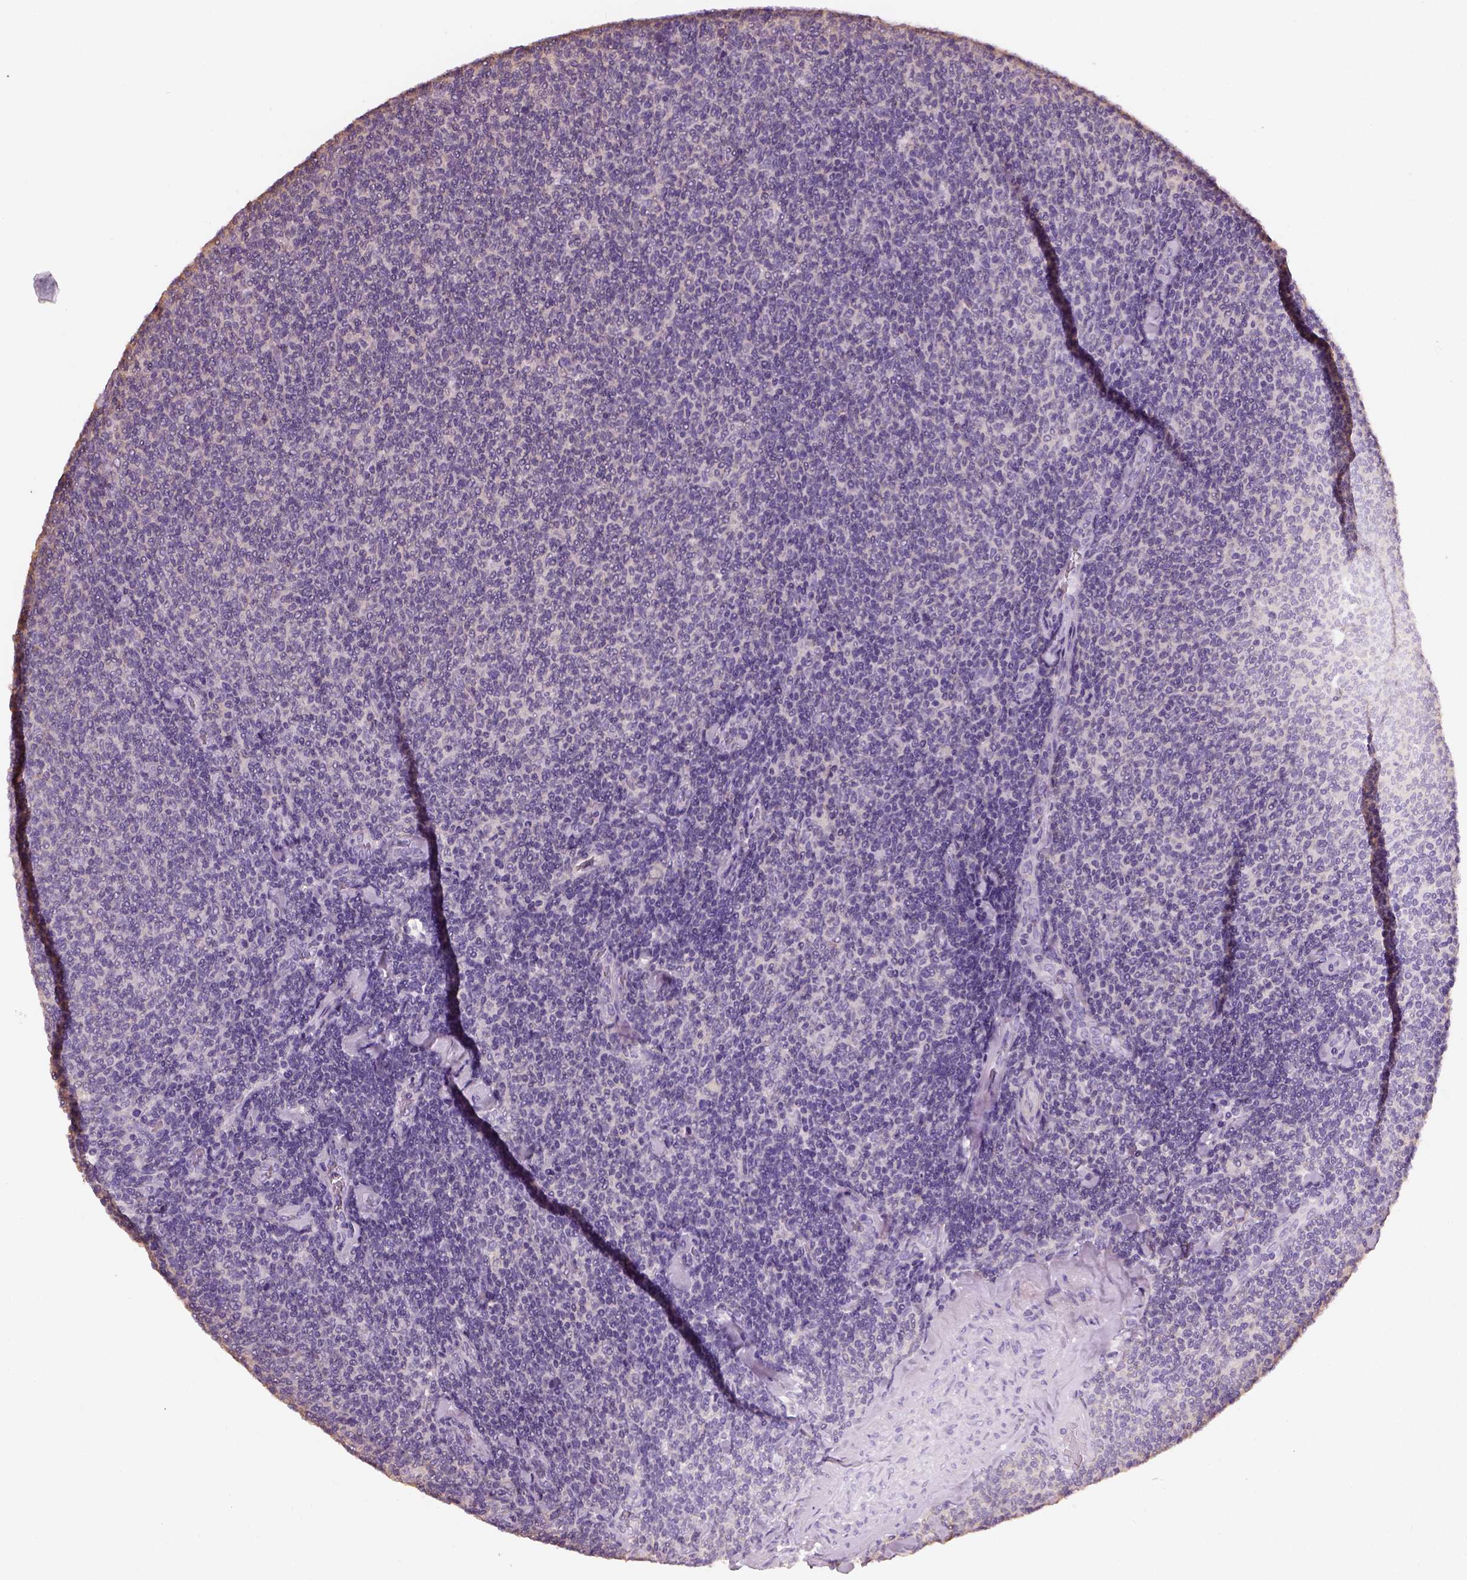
{"staining": {"intensity": "negative", "quantity": "none", "location": "none"}, "tissue": "lymphoma", "cell_type": "Tumor cells", "image_type": "cancer", "snomed": [{"axis": "morphology", "description": "Malignant lymphoma, non-Hodgkin's type, Low grade"}, {"axis": "topography", "description": "Lymph node"}], "caption": "Tumor cells show no significant expression in malignant lymphoma, non-Hodgkin's type (low-grade).", "gene": "OTUD6A", "patient": {"sex": "male", "age": 52}}